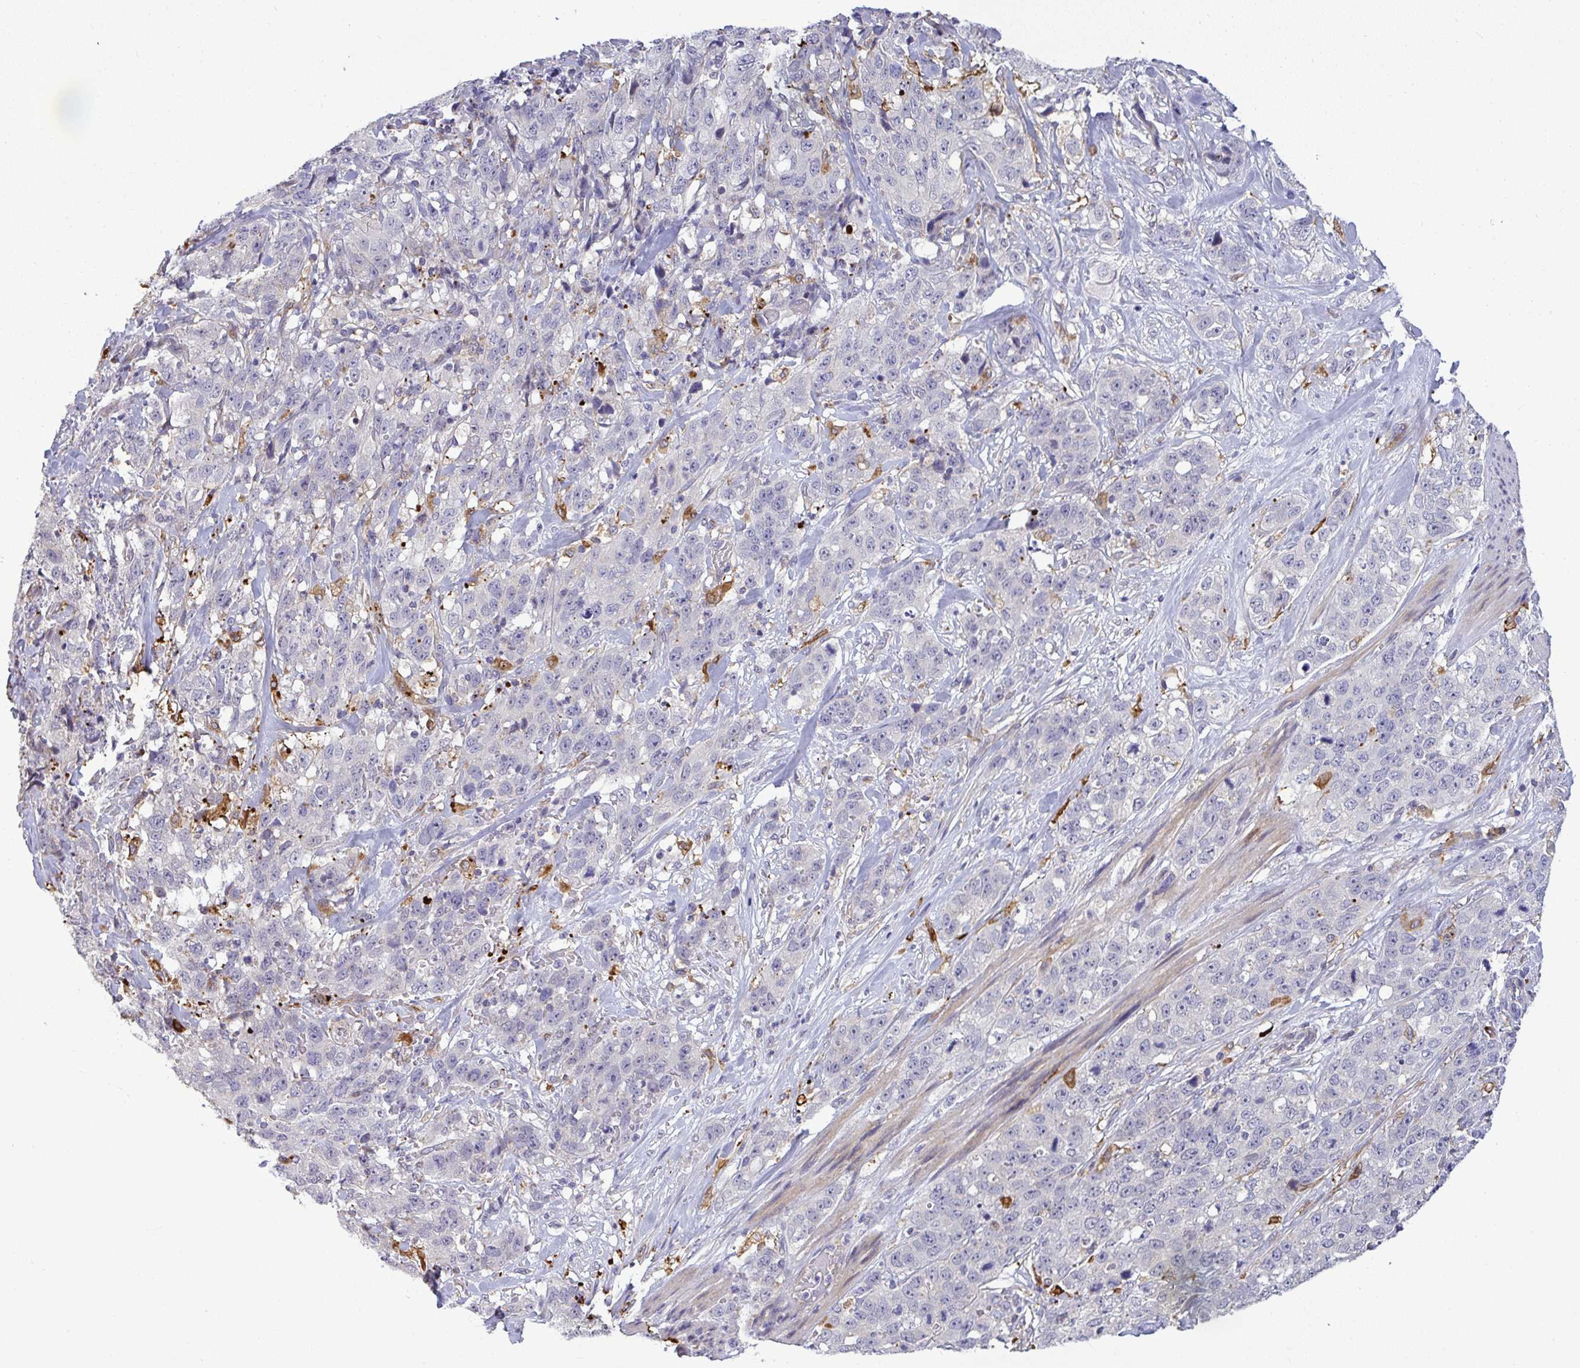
{"staining": {"intensity": "negative", "quantity": "none", "location": "none"}, "tissue": "stomach cancer", "cell_type": "Tumor cells", "image_type": "cancer", "snomed": [{"axis": "morphology", "description": "Adenocarcinoma, NOS"}, {"axis": "topography", "description": "Stomach"}], "caption": "Protein analysis of stomach cancer (adenocarcinoma) displays no significant positivity in tumor cells.", "gene": "SRRM4", "patient": {"sex": "male", "age": 48}}